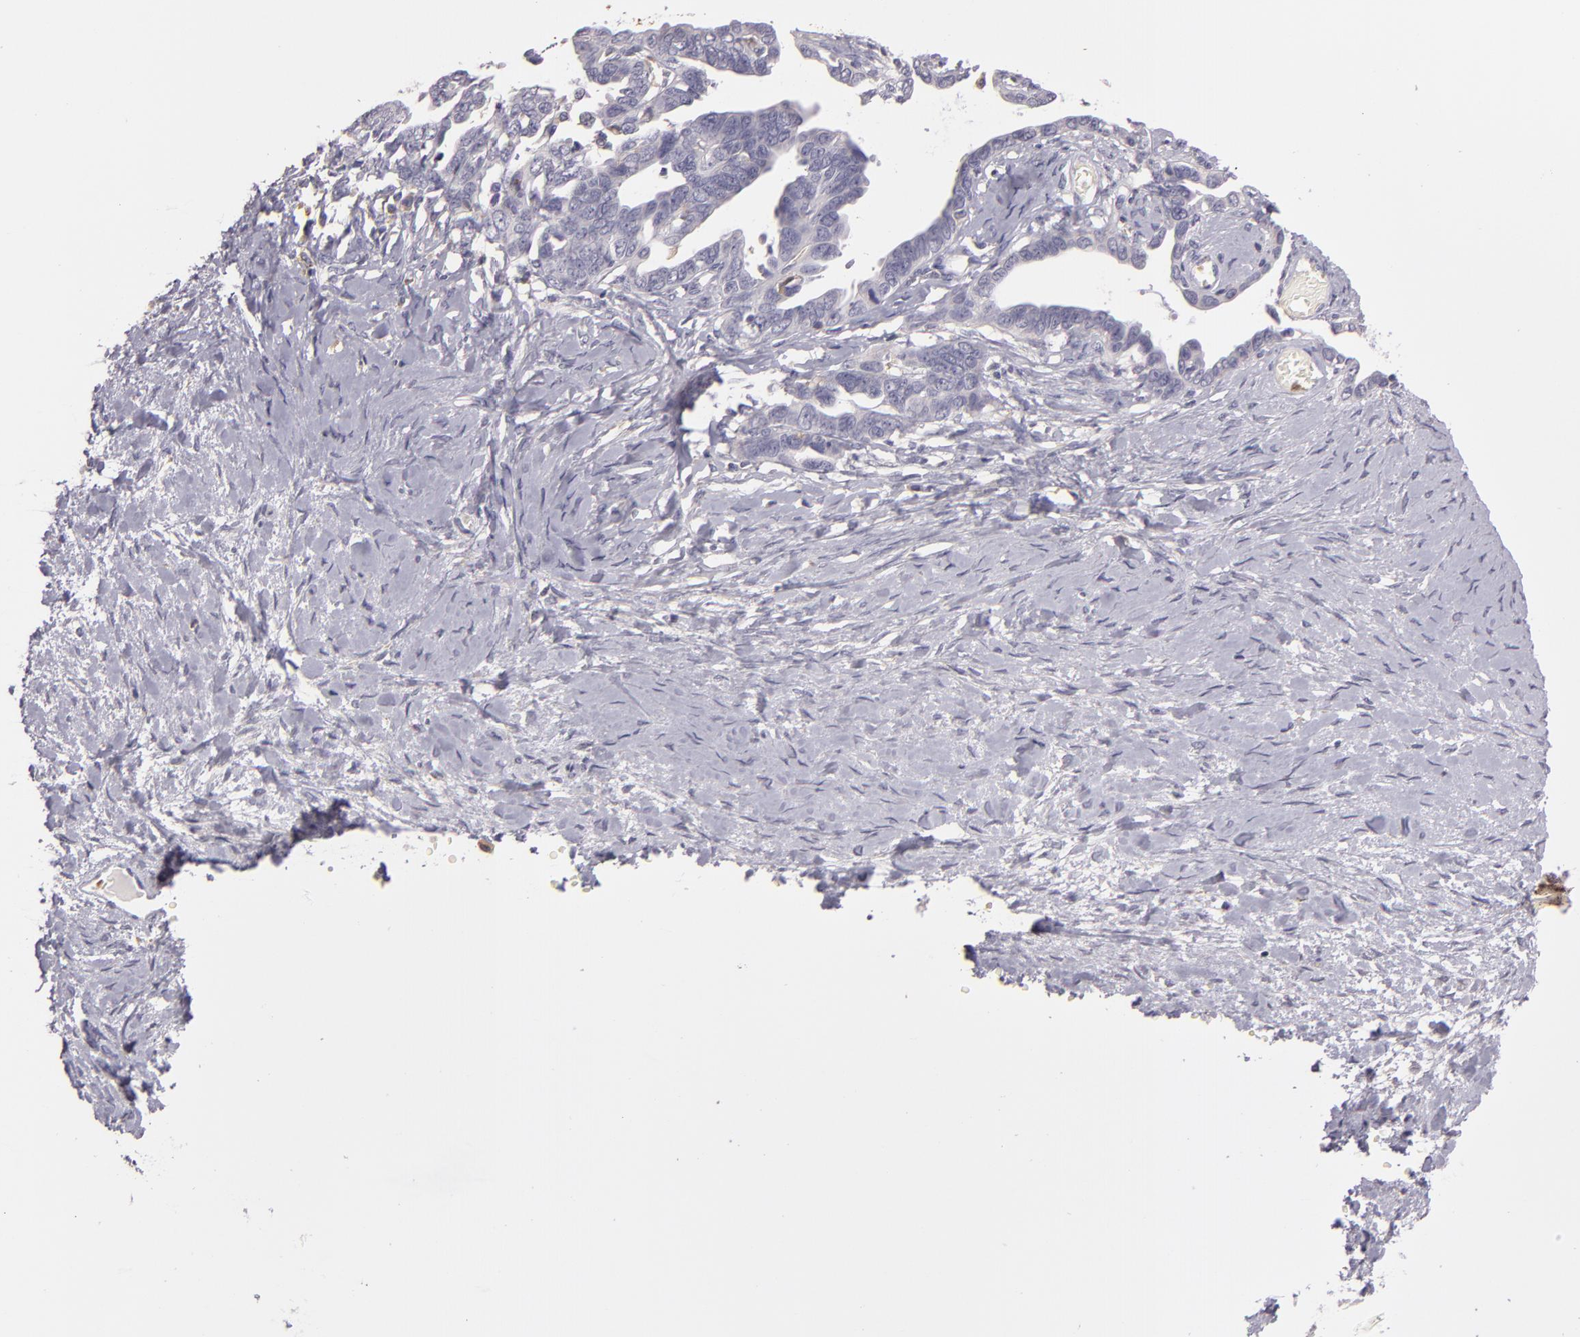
{"staining": {"intensity": "negative", "quantity": "none", "location": "none"}, "tissue": "ovarian cancer", "cell_type": "Tumor cells", "image_type": "cancer", "snomed": [{"axis": "morphology", "description": "Cystadenocarcinoma, serous, NOS"}, {"axis": "topography", "description": "Ovary"}], "caption": "There is no significant positivity in tumor cells of ovarian cancer.", "gene": "TLR8", "patient": {"sex": "female", "age": 69}}